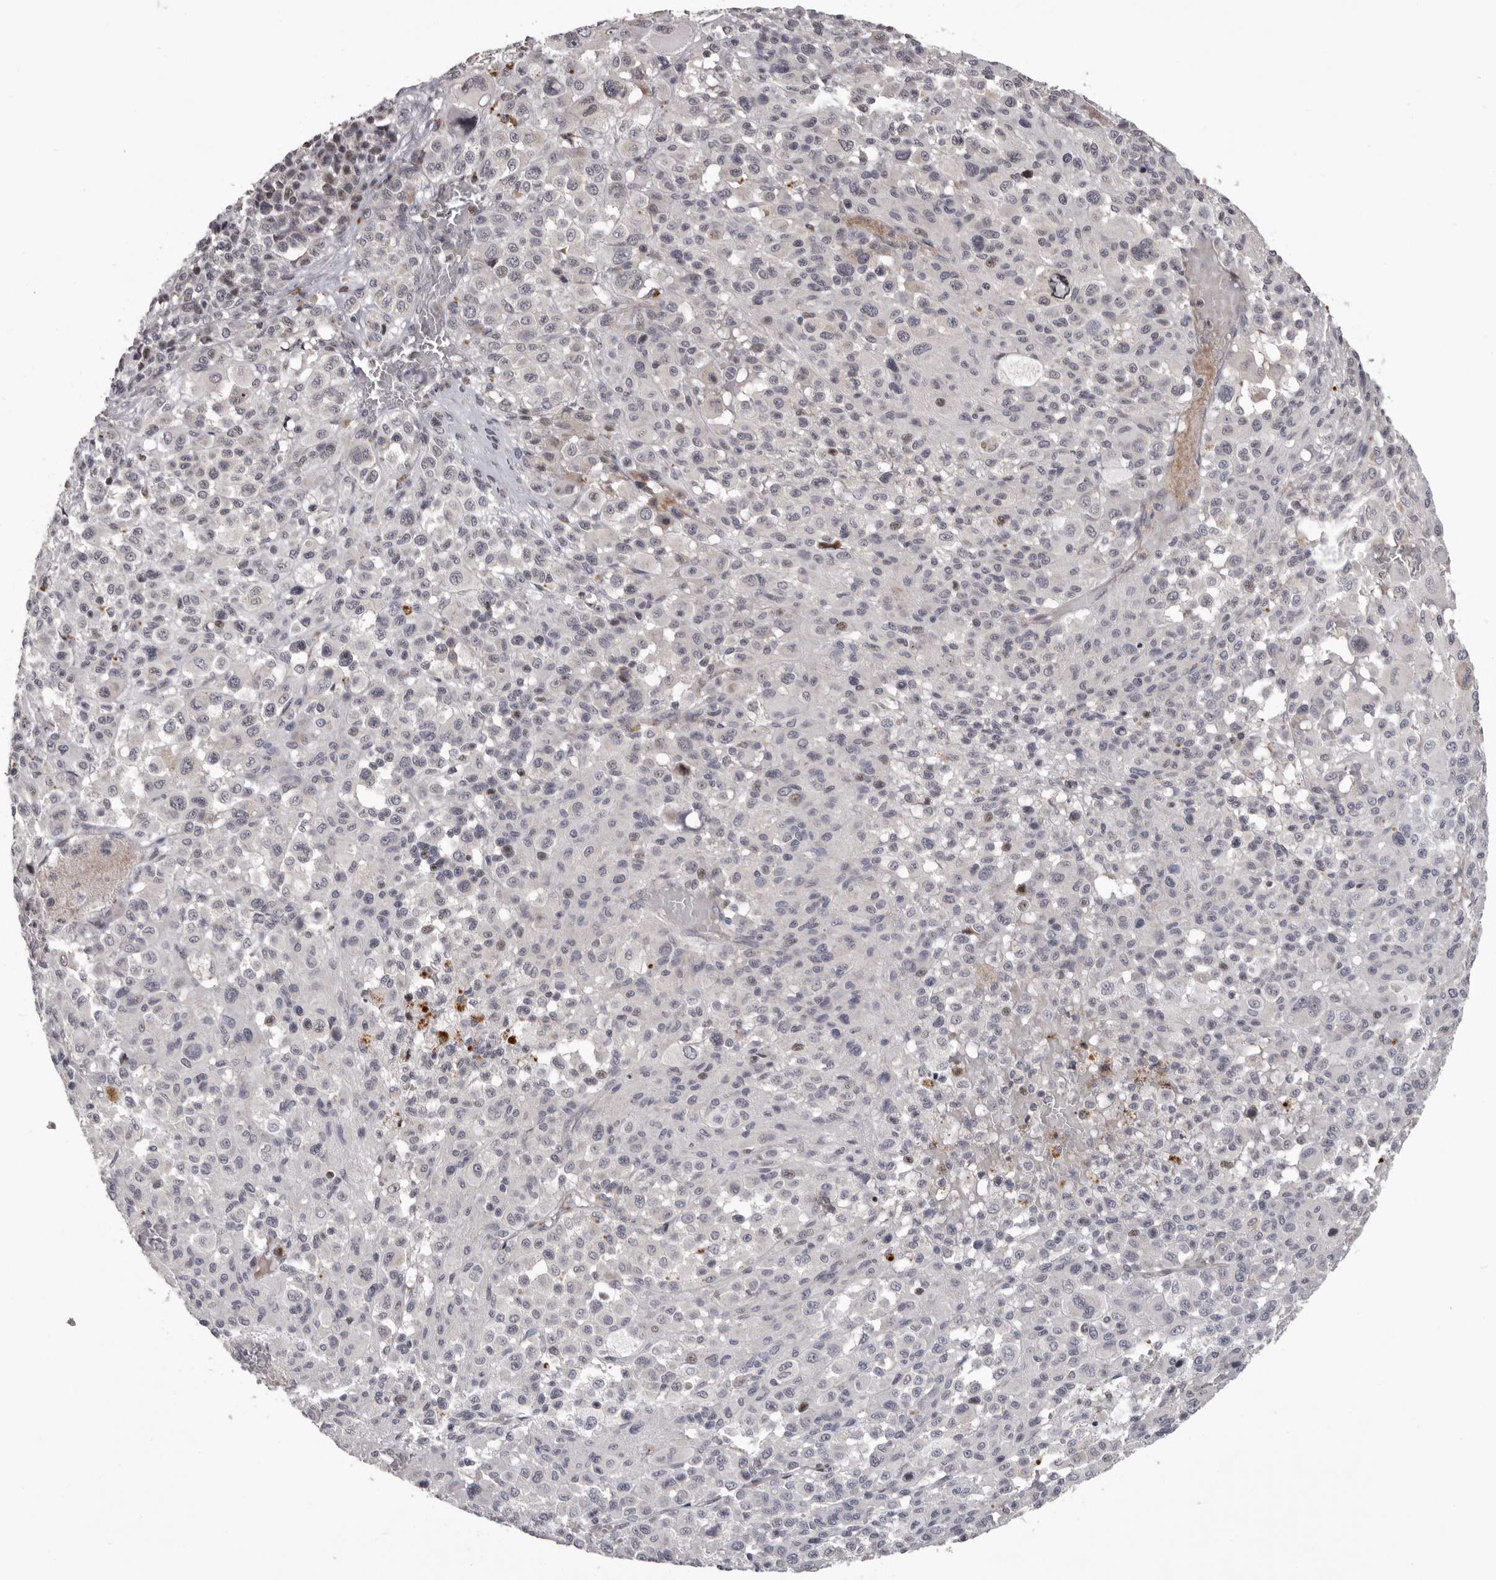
{"staining": {"intensity": "negative", "quantity": "none", "location": "none"}, "tissue": "melanoma", "cell_type": "Tumor cells", "image_type": "cancer", "snomed": [{"axis": "morphology", "description": "Malignant melanoma, Metastatic site"}, {"axis": "topography", "description": "Skin"}], "caption": "This is a micrograph of immunohistochemistry (IHC) staining of malignant melanoma (metastatic site), which shows no expression in tumor cells.", "gene": "AZIN1", "patient": {"sex": "female", "age": 74}}